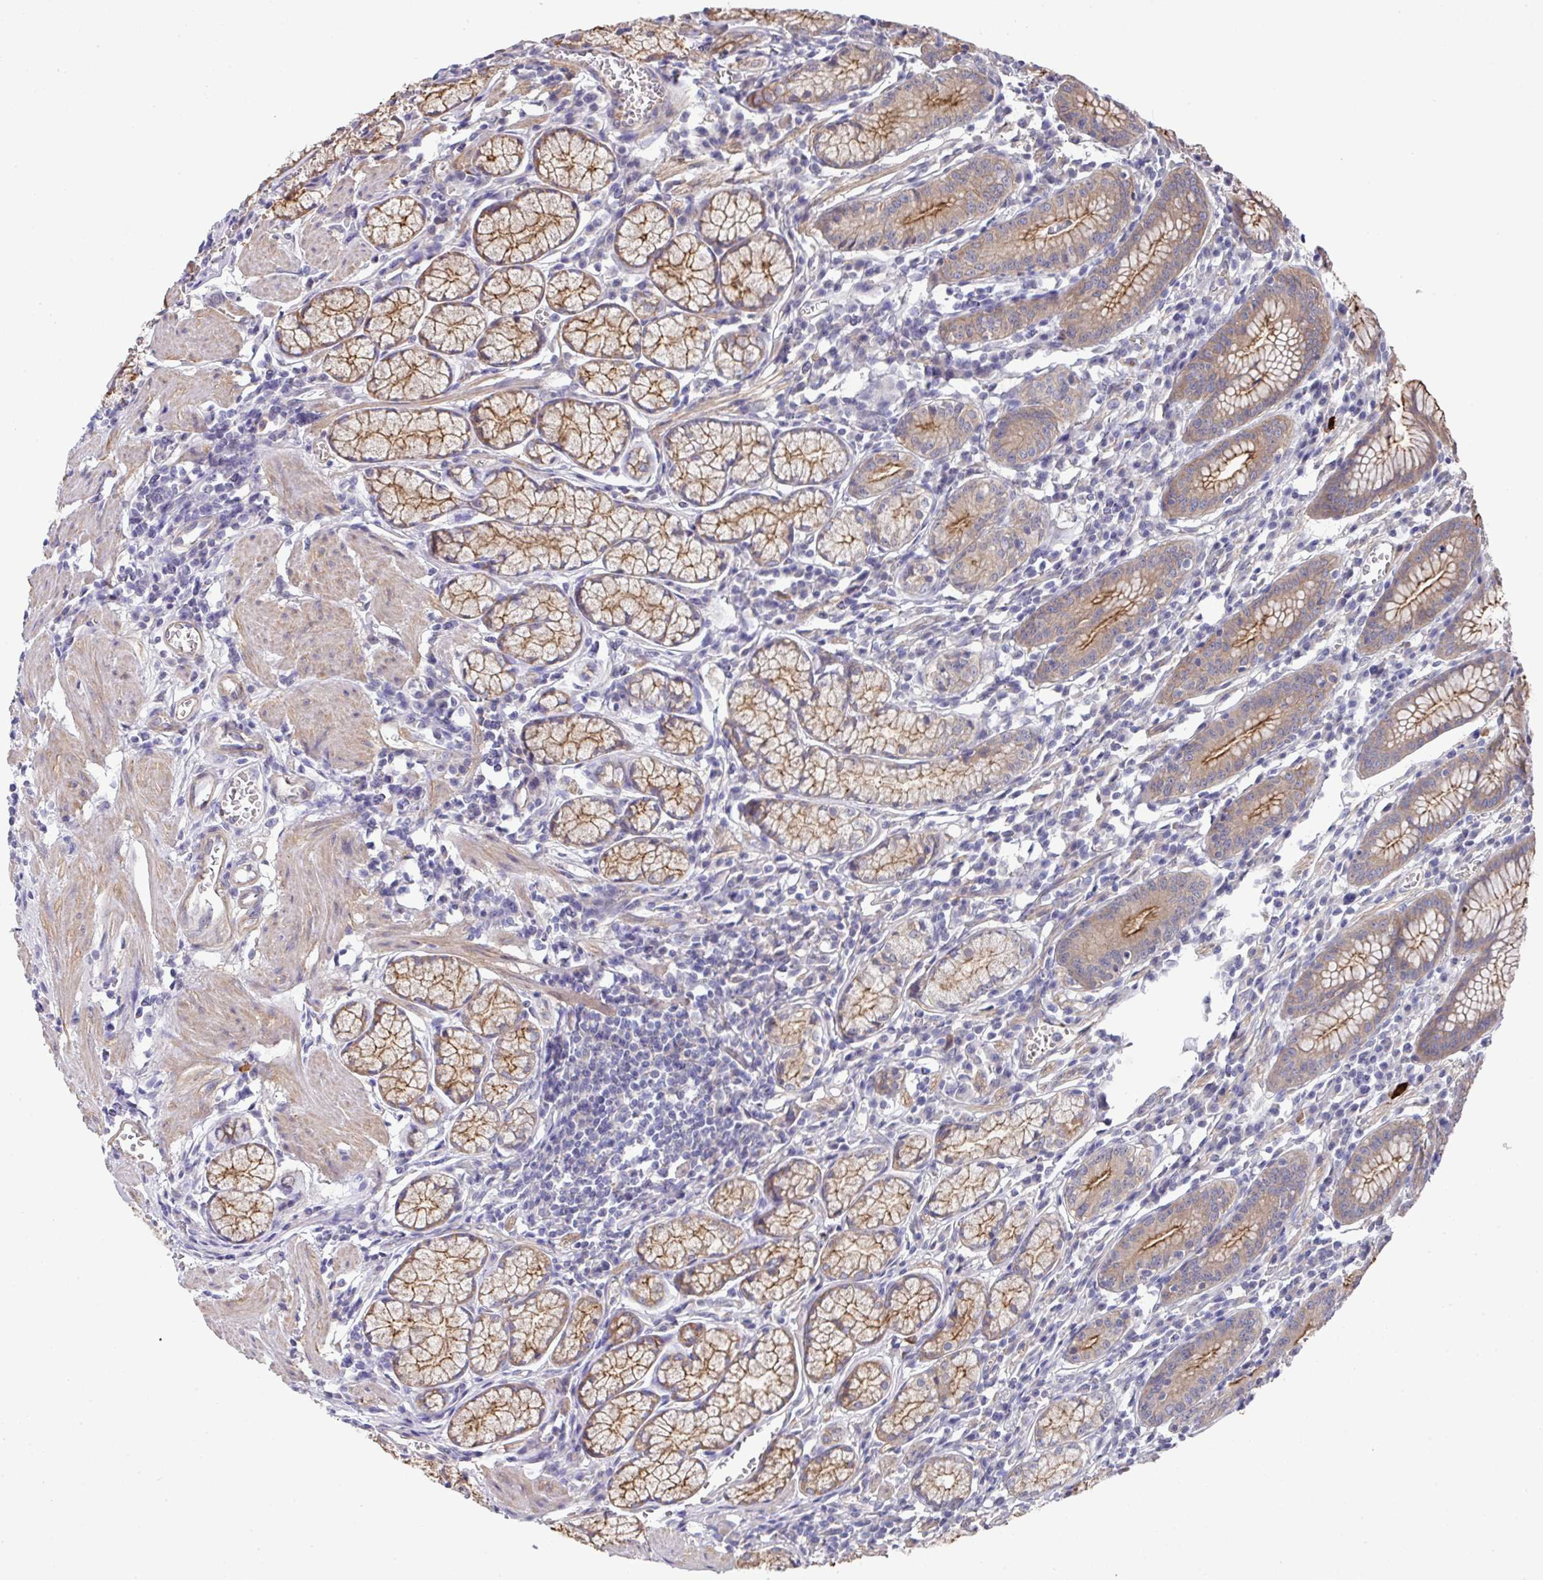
{"staining": {"intensity": "moderate", "quantity": ">75%", "location": "cytoplasmic/membranous"}, "tissue": "stomach", "cell_type": "Glandular cells", "image_type": "normal", "snomed": [{"axis": "morphology", "description": "Normal tissue, NOS"}, {"axis": "topography", "description": "Stomach"}], "caption": "Benign stomach shows moderate cytoplasmic/membranous staining in approximately >75% of glandular cells, visualized by immunohistochemistry. (IHC, brightfield microscopy, high magnification).", "gene": "PRR5", "patient": {"sex": "male", "age": 55}}